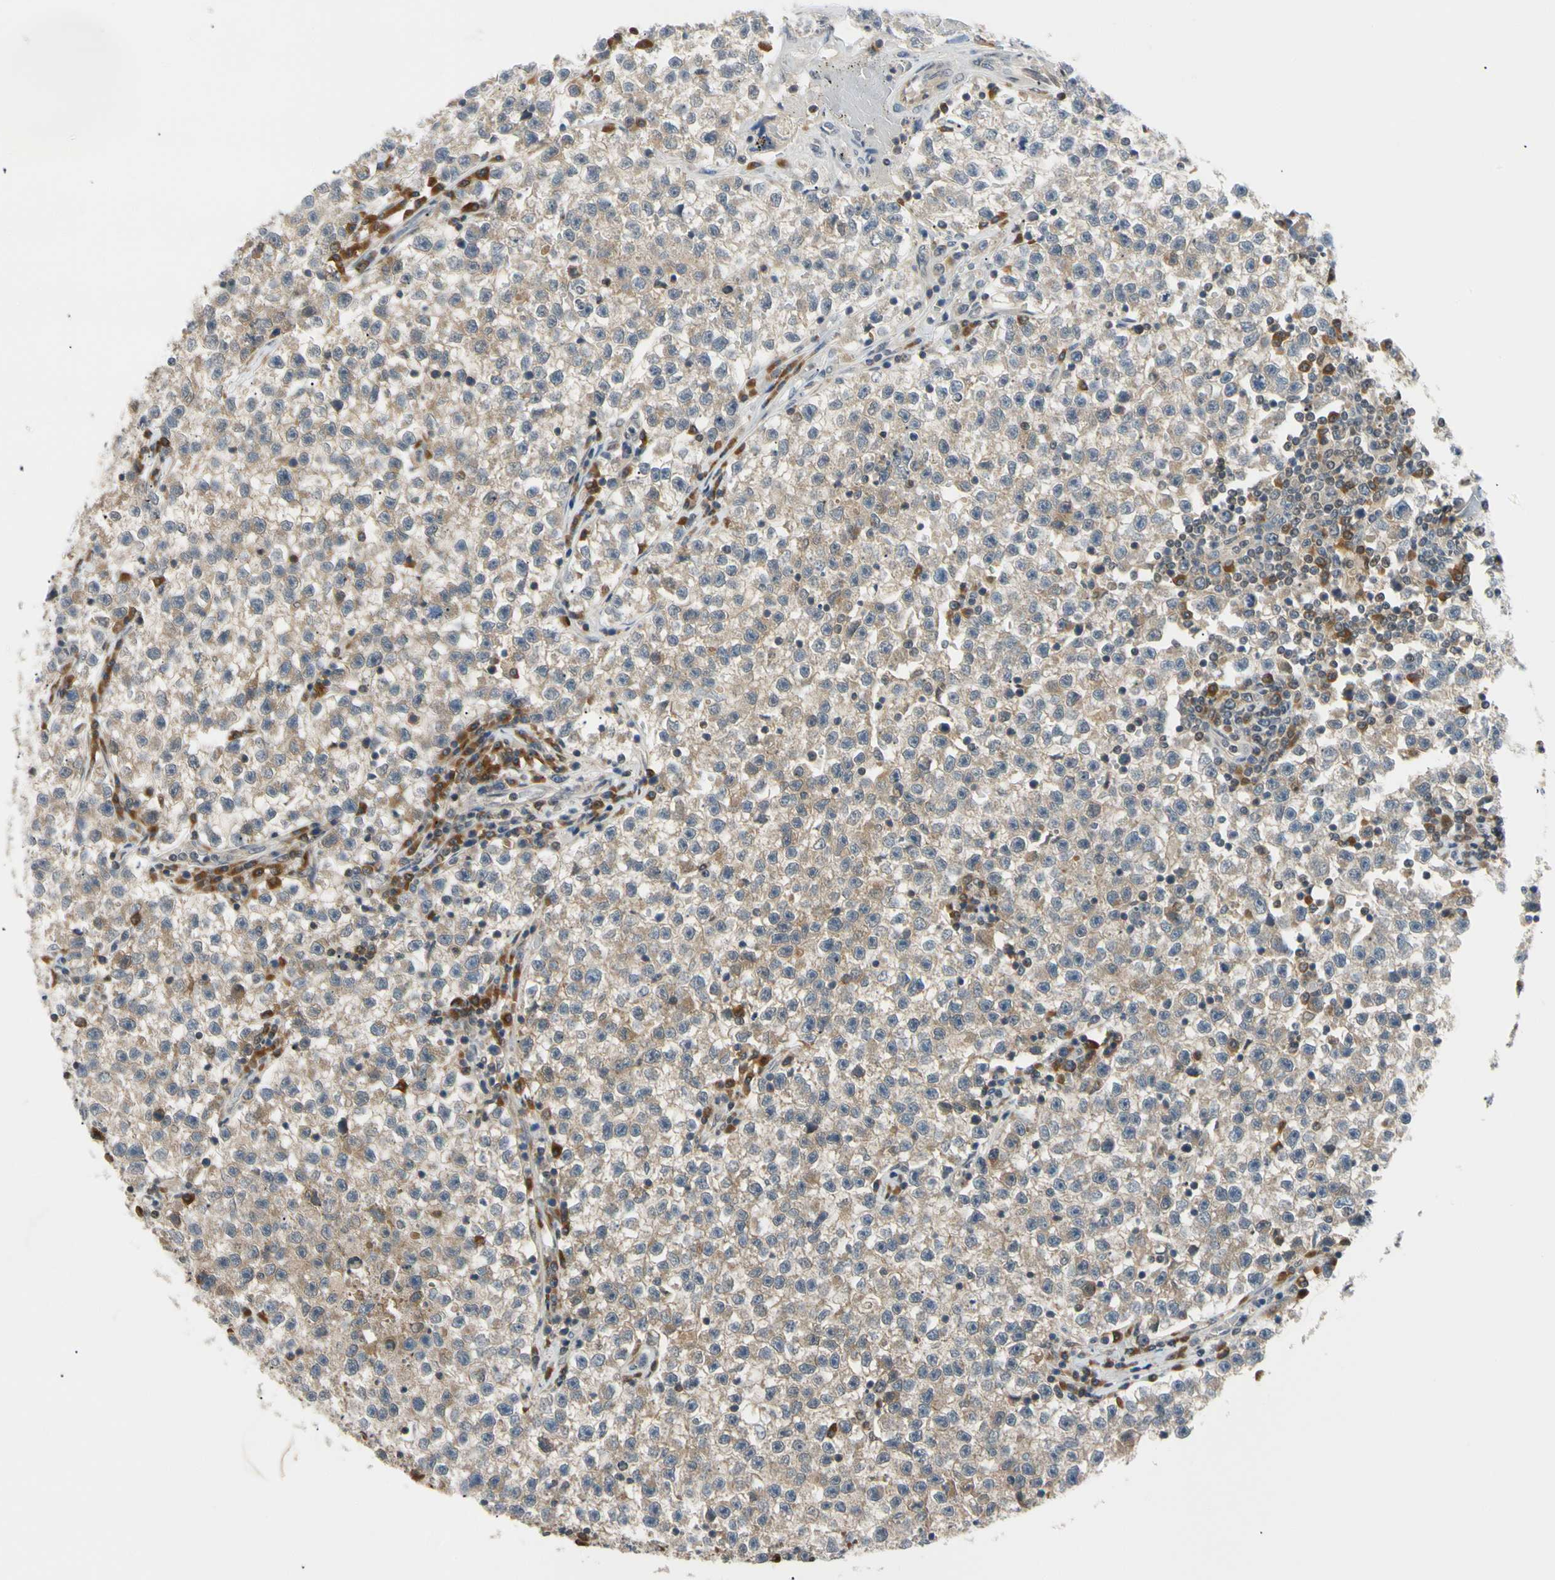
{"staining": {"intensity": "weak", "quantity": ">75%", "location": "cytoplasmic/membranous"}, "tissue": "testis cancer", "cell_type": "Tumor cells", "image_type": "cancer", "snomed": [{"axis": "morphology", "description": "Seminoma, NOS"}, {"axis": "topography", "description": "Testis"}], "caption": "A brown stain labels weak cytoplasmic/membranous positivity of a protein in seminoma (testis) tumor cells. The staining was performed using DAB (3,3'-diaminobenzidine), with brown indicating positive protein expression. Nuclei are stained blue with hematoxylin.", "gene": "SEC23B", "patient": {"sex": "male", "age": 22}}